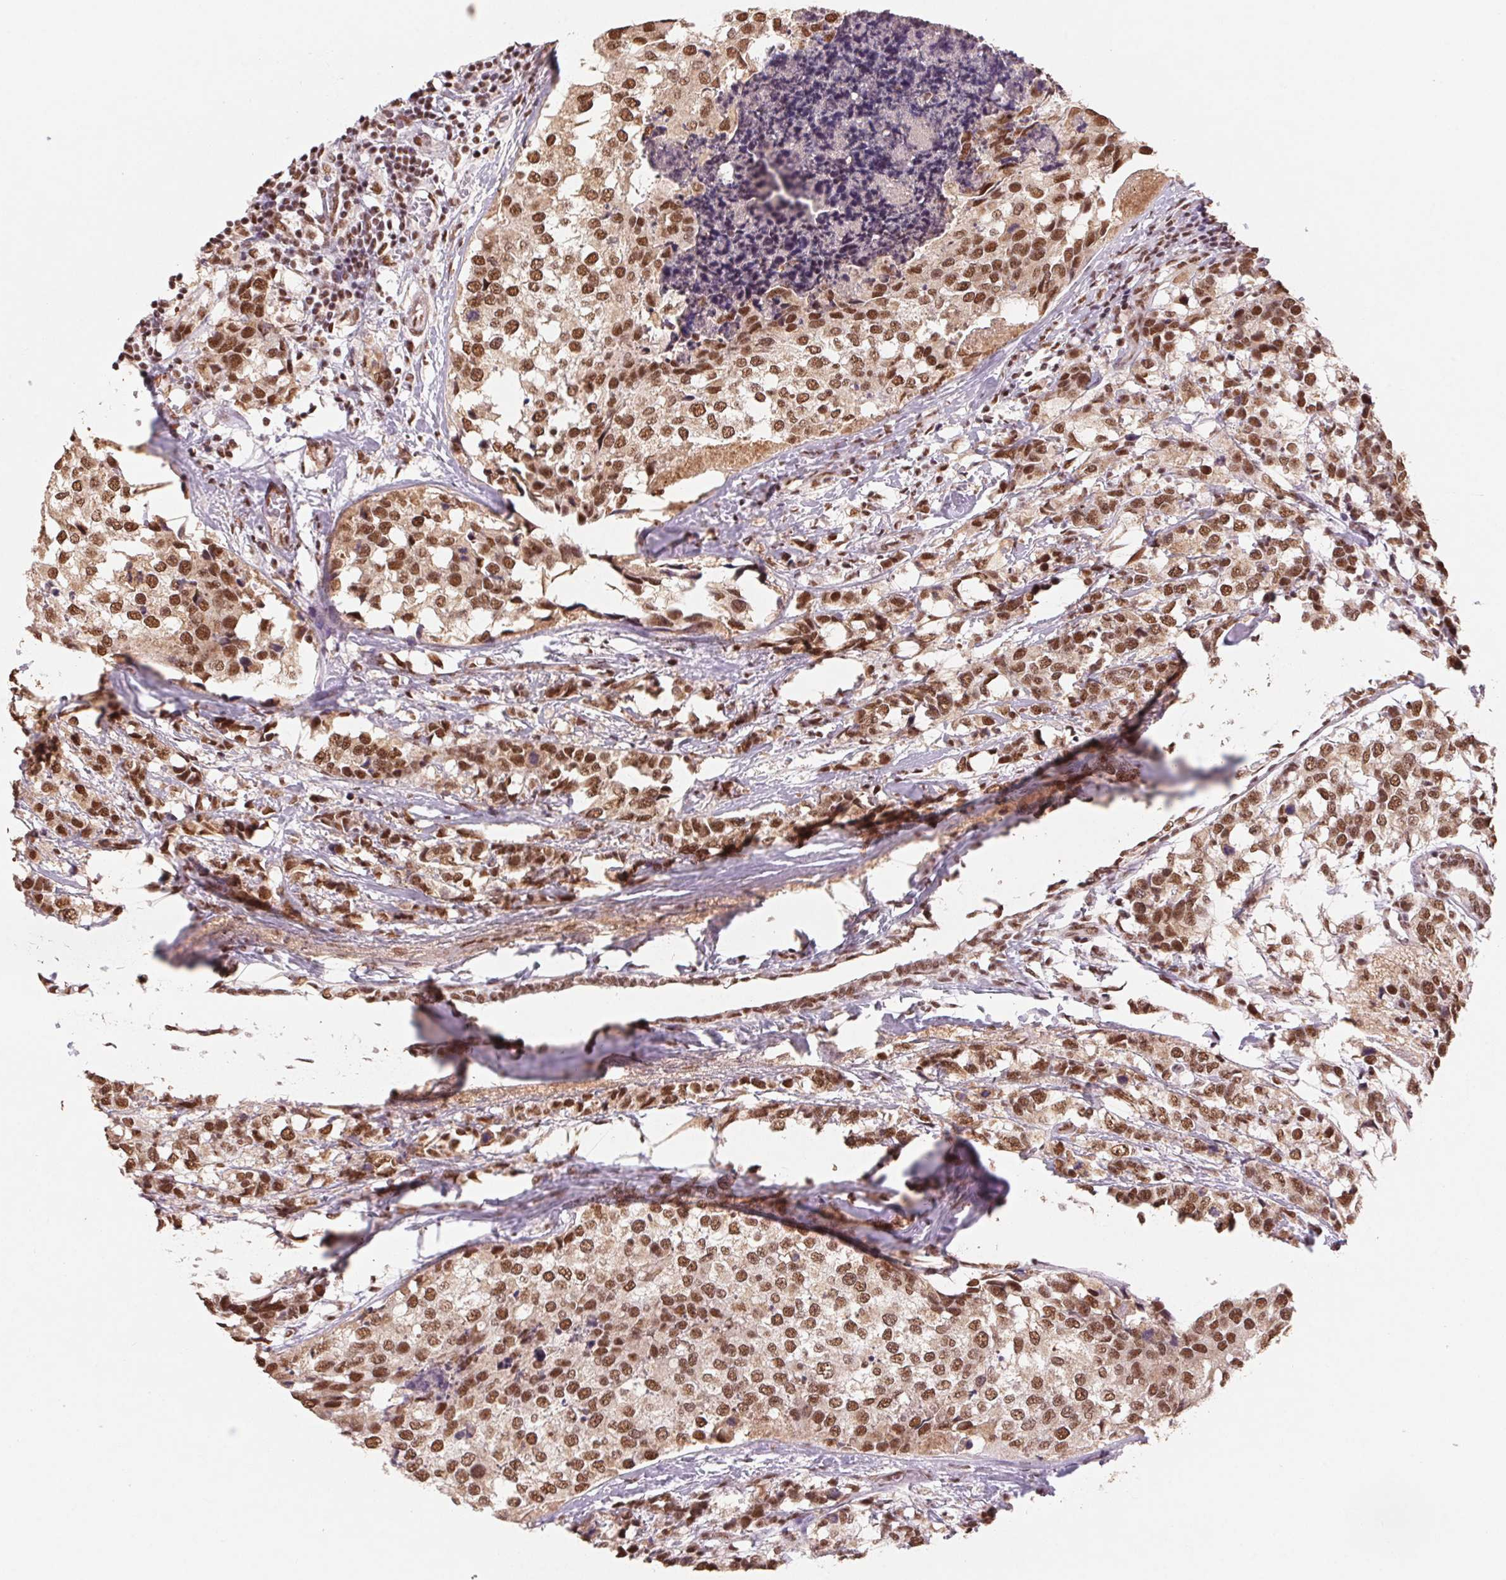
{"staining": {"intensity": "moderate", "quantity": ">75%", "location": "nuclear"}, "tissue": "breast cancer", "cell_type": "Tumor cells", "image_type": "cancer", "snomed": [{"axis": "morphology", "description": "Lobular carcinoma"}, {"axis": "topography", "description": "Breast"}], "caption": "Immunohistochemistry (IHC) staining of breast cancer (lobular carcinoma), which demonstrates medium levels of moderate nuclear expression in approximately >75% of tumor cells indicating moderate nuclear protein positivity. The staining was performed using DAB (3,3'-diaminobenzidine) (brown) for protein detection and nuclei were counterstained in hematoxylin (blue).", "gene": "SNRPG", "patient": {"sex": "female", "age": 59}}